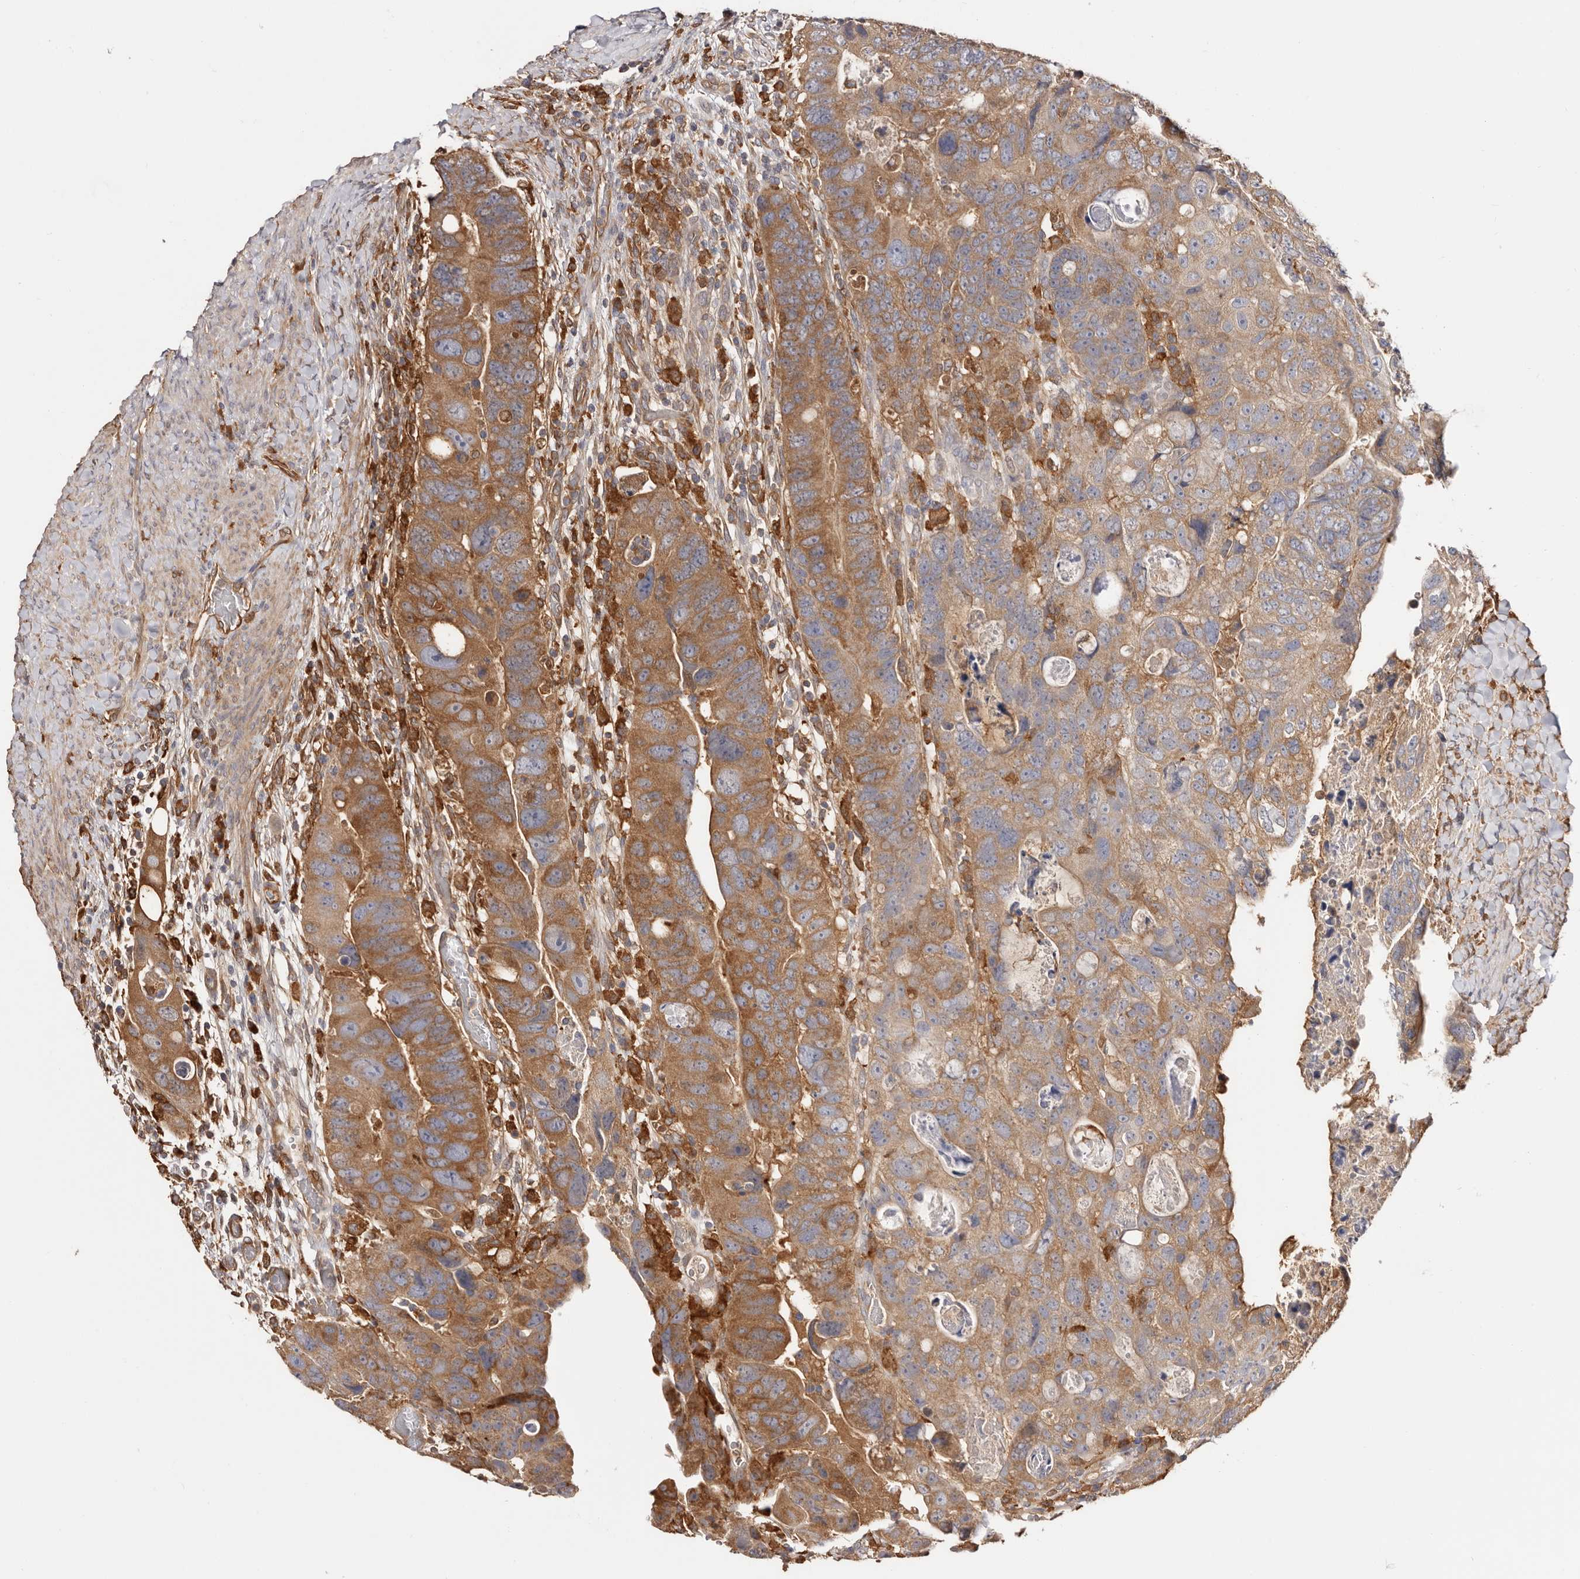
{"staining": {"intensity": "moderate", "quantity": ">75%", "location": "cytoplasmic/membranous"}, "tissue": "colorectal cancer", "cell_type": "Tumor cells", "image_type": "cancer", "snomed": [{"axis": "morphology", "description": "Adenocarcinoma, NOS"}, {"axis": "topography", "description": "Rectum"}], "caption": "Protein expression analysis of human colorectal cancer (adenocarcinoma) reveals moderate cytoplasmic/membranous expression in approximately >75% of tumor cells. (Brightfield microscopy of DAB IHC at high magnification).", "gene": "LAP3", "patient": {"sex": "male", "age": 59}}